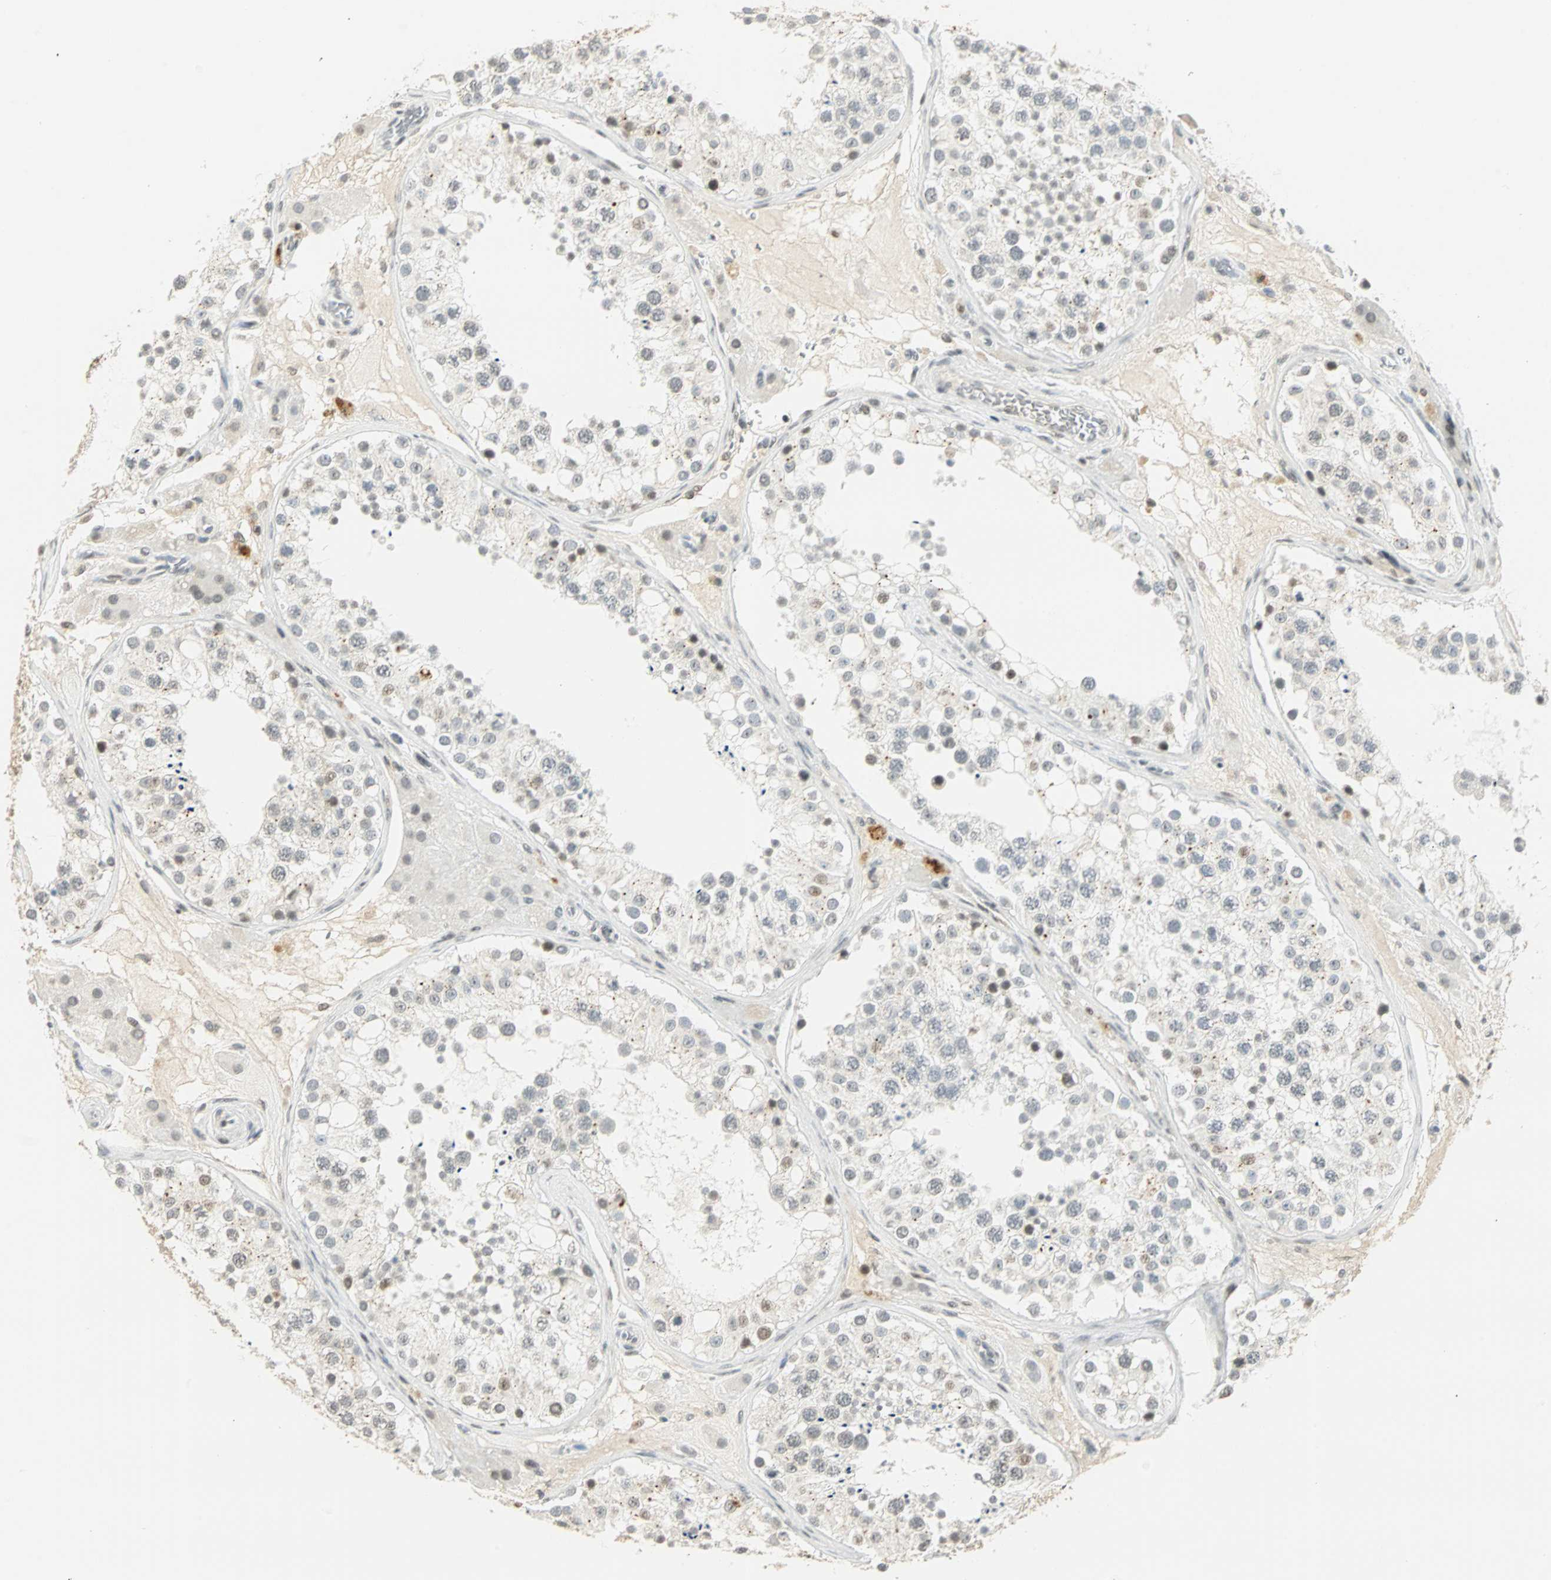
{"staining": {"intensity": "weak", "quantity": "<25%", "location": "nuclear"}, "tissue": "testis", "cell_type": "Cells in seminiferous ducts", "image_type": "normal", "snomed": [{"axis": "morphology", "description": "Normal tissue, NOS"}, {"axis": "topography", "description": "Testis"}], "caption": "High power microscopy image of an immunohistochemistry (IHC) image of benign testis, revealing no significant expression in cells in seminiferous ducts.", "gene": "SMAD3", "patient": {"sex": "male", "age": 26}}